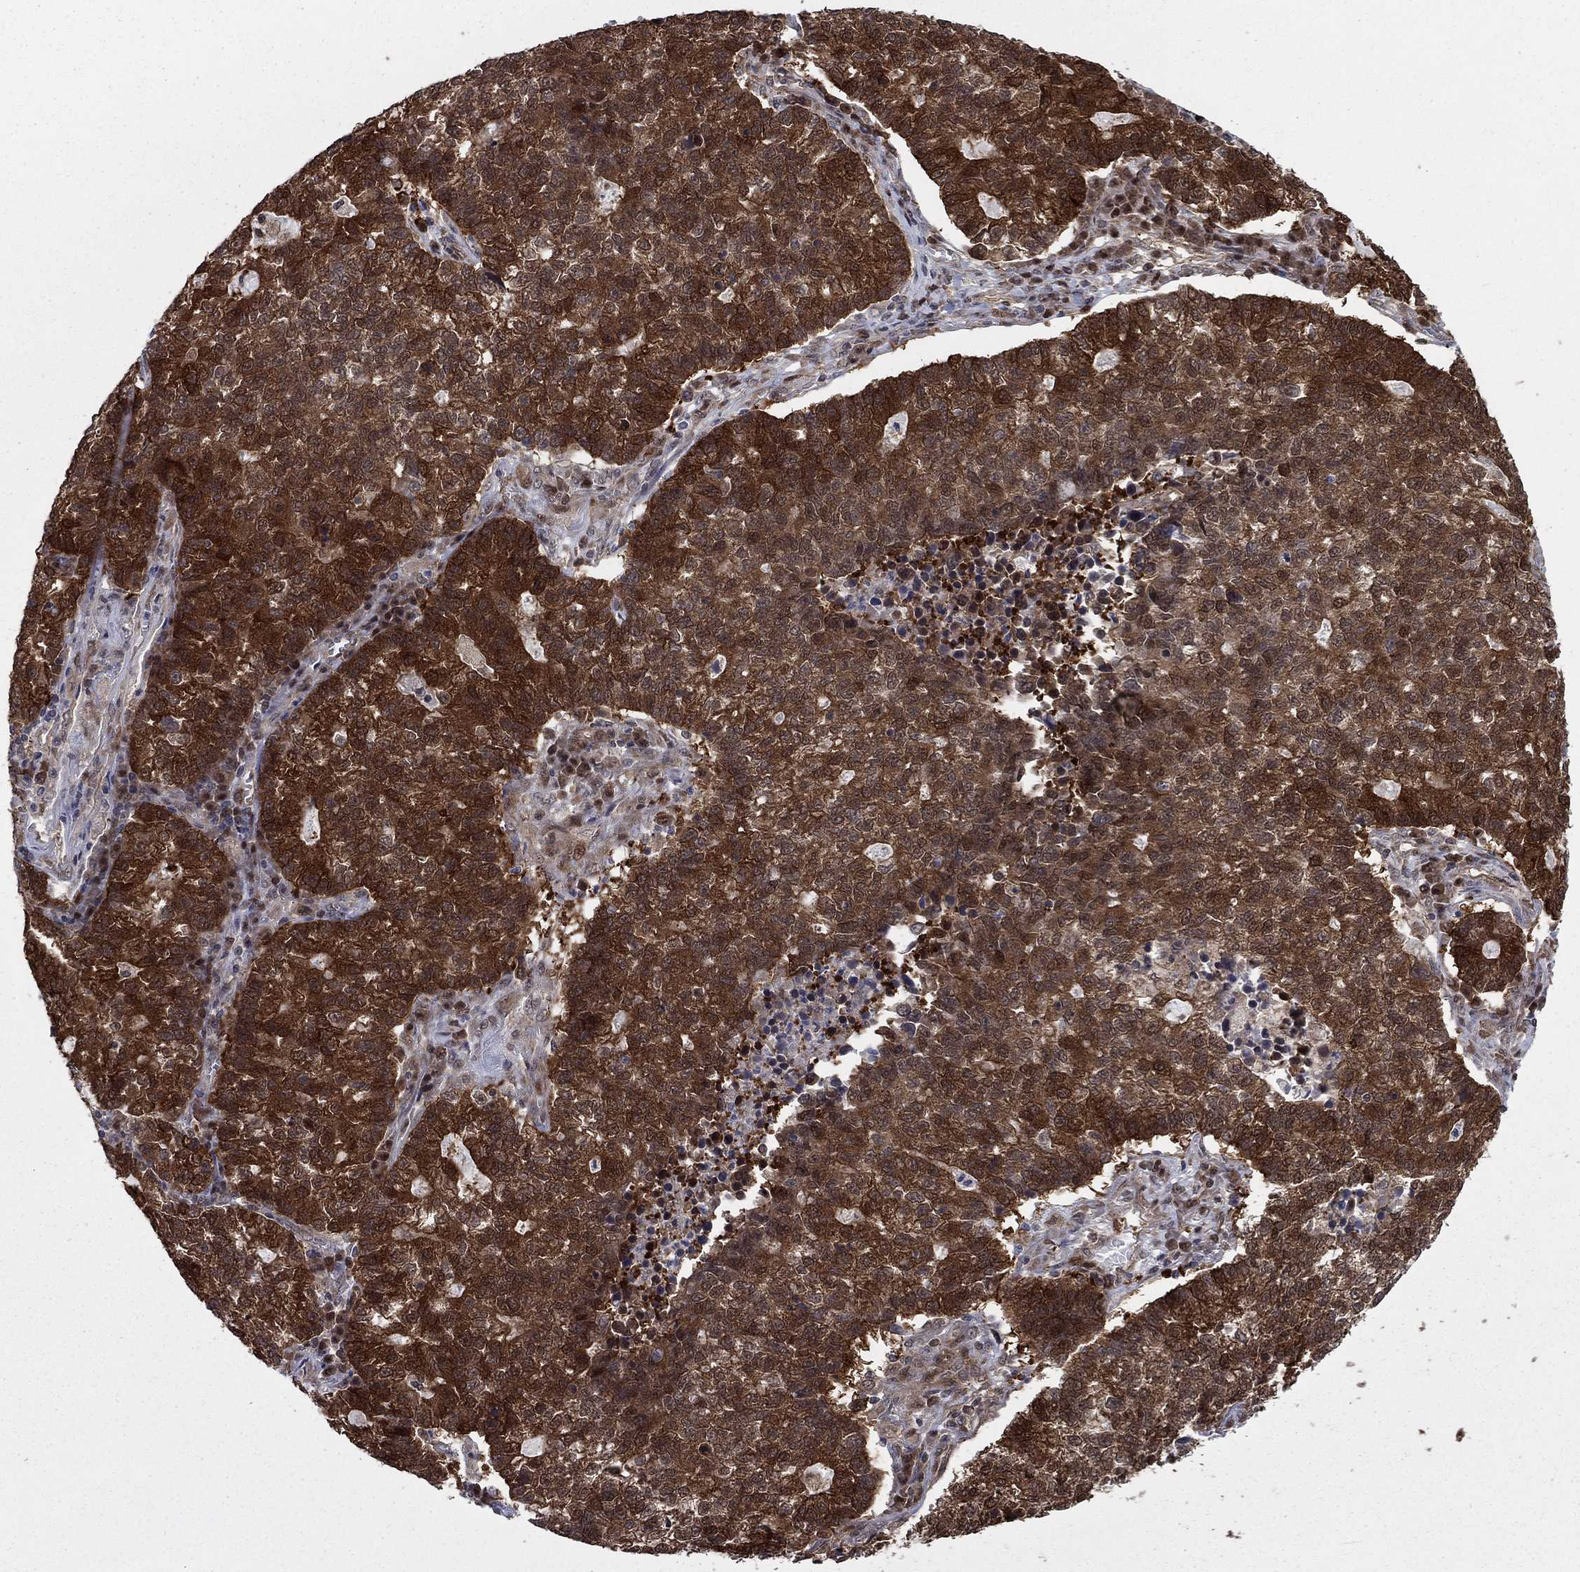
{"staining": {"intensity": "strong", "quantity": ">75%", "location": "cytoplasmic/membranous"}, "tissue": "lung cancer", "cell_type": "Tumor cells", "image_type": "cancer", "snomed": [{"axis": "morphology", "description": "Adenocarcinoma, NOS"}, {"axis": "topography", "description": "Lung"}], "caption": "This histopathology image demonstrates immunohistochemistry staining of lung adenocarcinoma, with high strong cytoplasmic/membranous positivity in approximately >75% of tumor cells.", "gene": "FKBP4", "patient": {"sex": "male", "age": 57}}